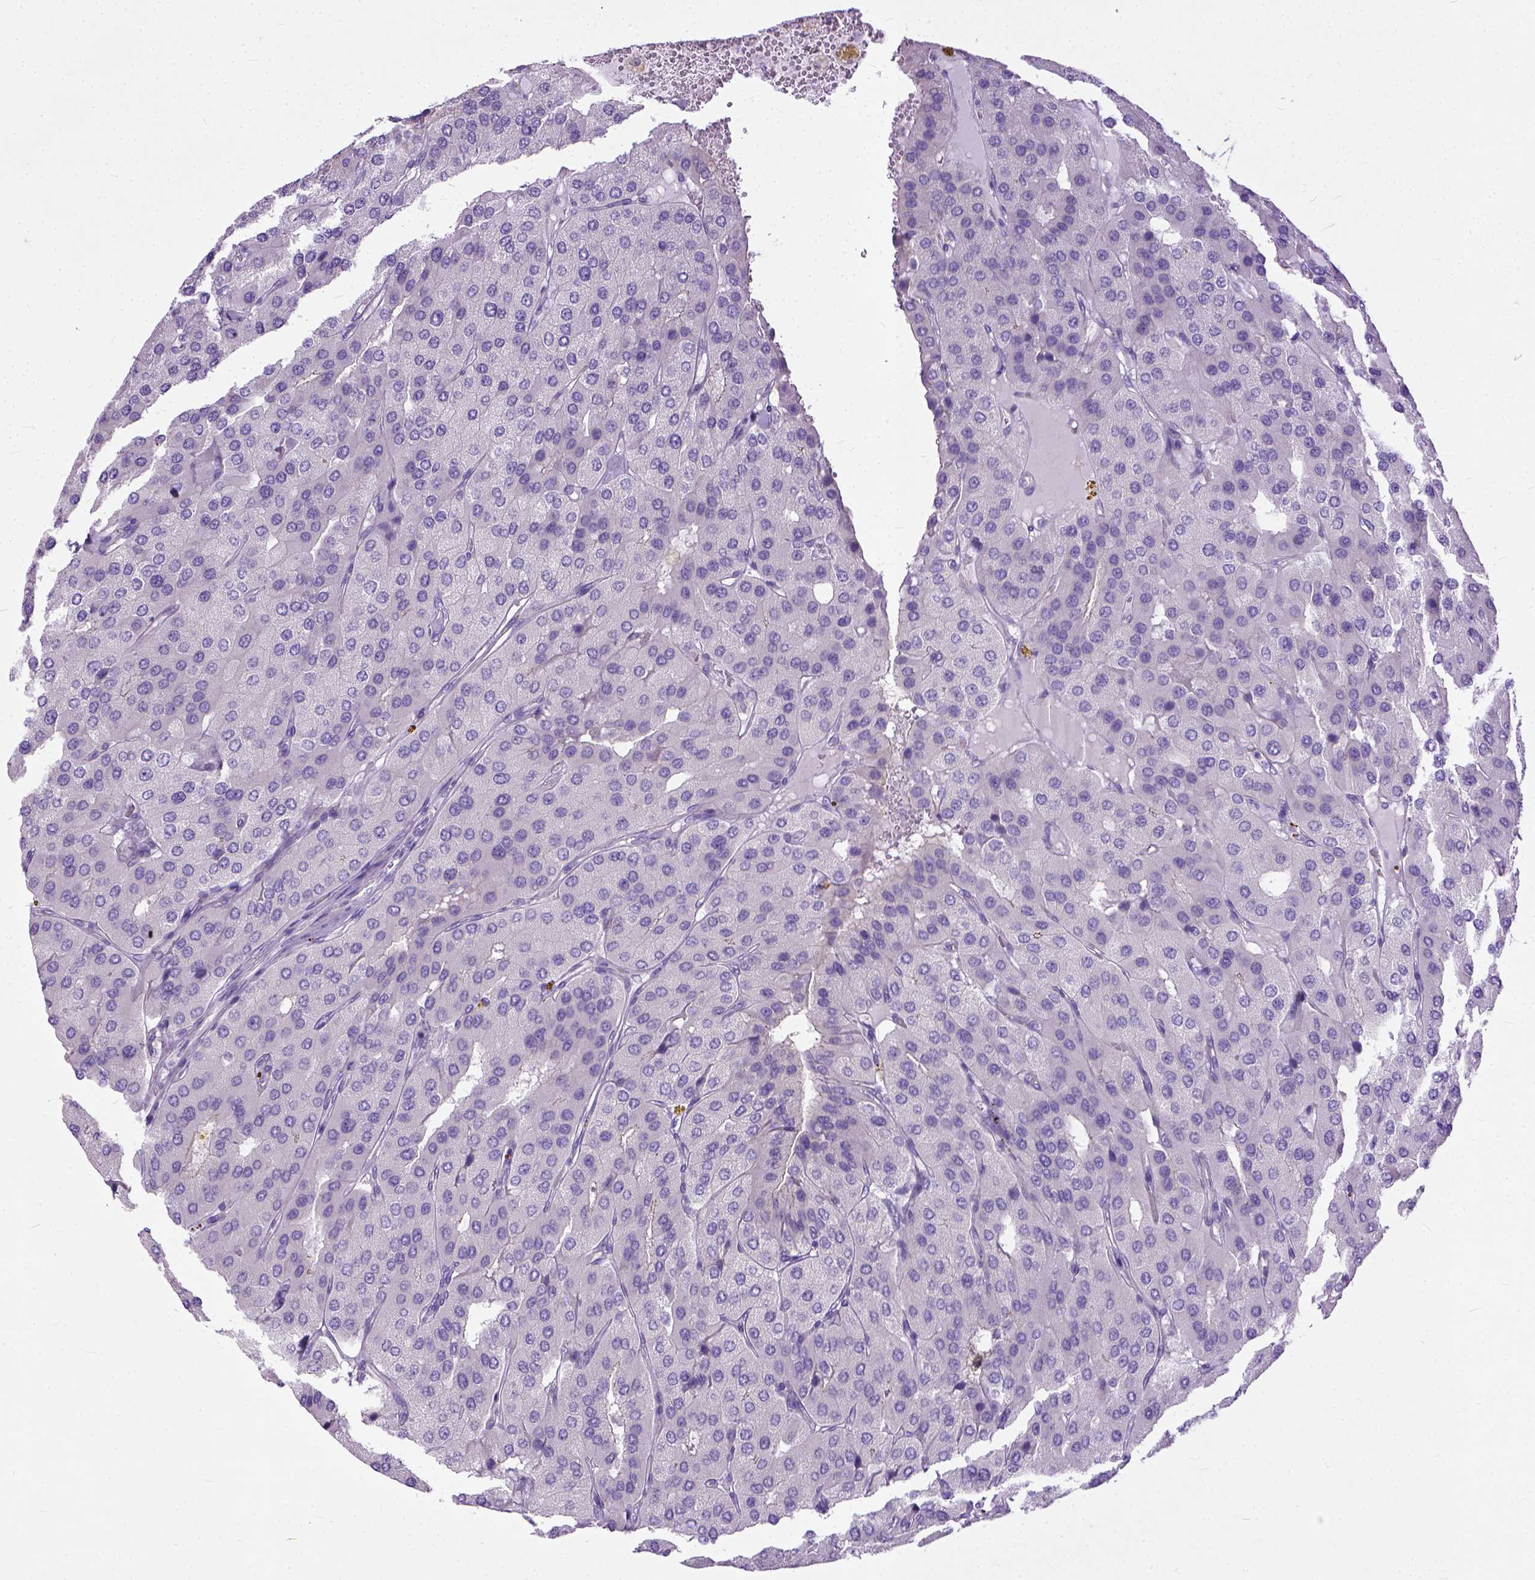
{"staining": {"intensity": "negative", "quantity": "none", "location": "none"}, "tissue": "parathyroid gland", "cell_type": "Glandular cells", "image_type": "normal", "snomed": [{"axis": "morphology", "description": "Normal tissue, NOS"}, {"axis": "morphology", "description": "Adenoma, NOS"}, {"axis": "topography", "description": "Parathyroid gland"}], "caption": "High magnification brightfield microscopy of normal parathyroid gland stained with DAB (3,3'-diaminobenzidine) (brown) and counterstained with hematoxylin (blue): glandular cells show no significant positivity. (Brightfield microscopy of DAB IHC at high magnification).", "gene": "ADGRF1", "patient": {"sex": "female", "age": 86}}